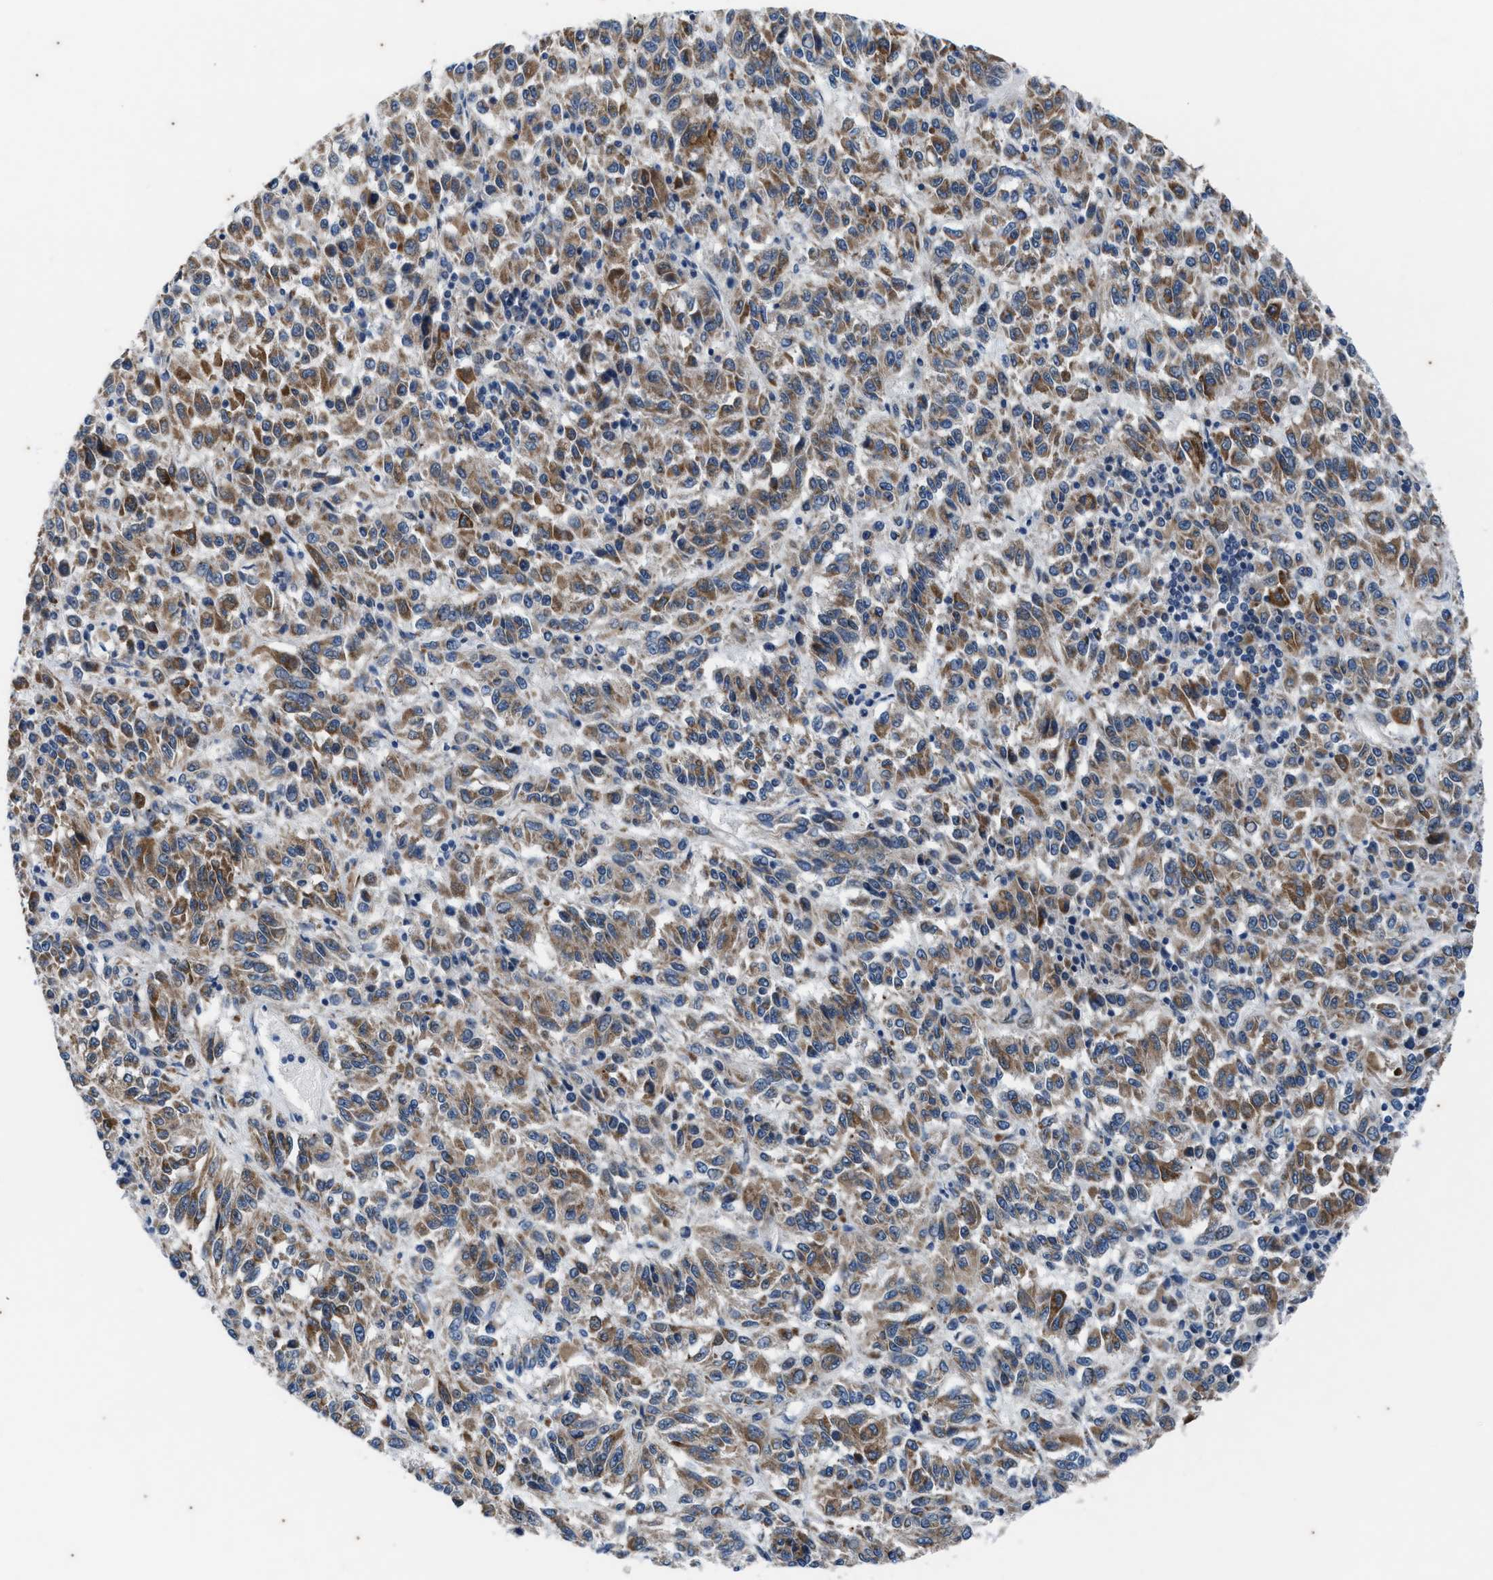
{"staining": {"intensity": "moderate", "quantity": ">75%", "location": "cytoplasmic/membranous"}, "tissue": "melanoma", "cell_type": "Tumor cells", "image_type": "cancer", "snomed": [{"axis": "morphology", "description": "Malignant melanoma, Metastatic site"}, {"axis": "topography", "description": "Lung"}], "caption": "Moderate cytoplasmic/membranous staining for a protein is present in about >75% of tumor cells of malignant melanoma (metastatic site) using immunohistochemistry (IHC).", "gene": "KIF24", "patient": {"sex": "male", "age": 64}}